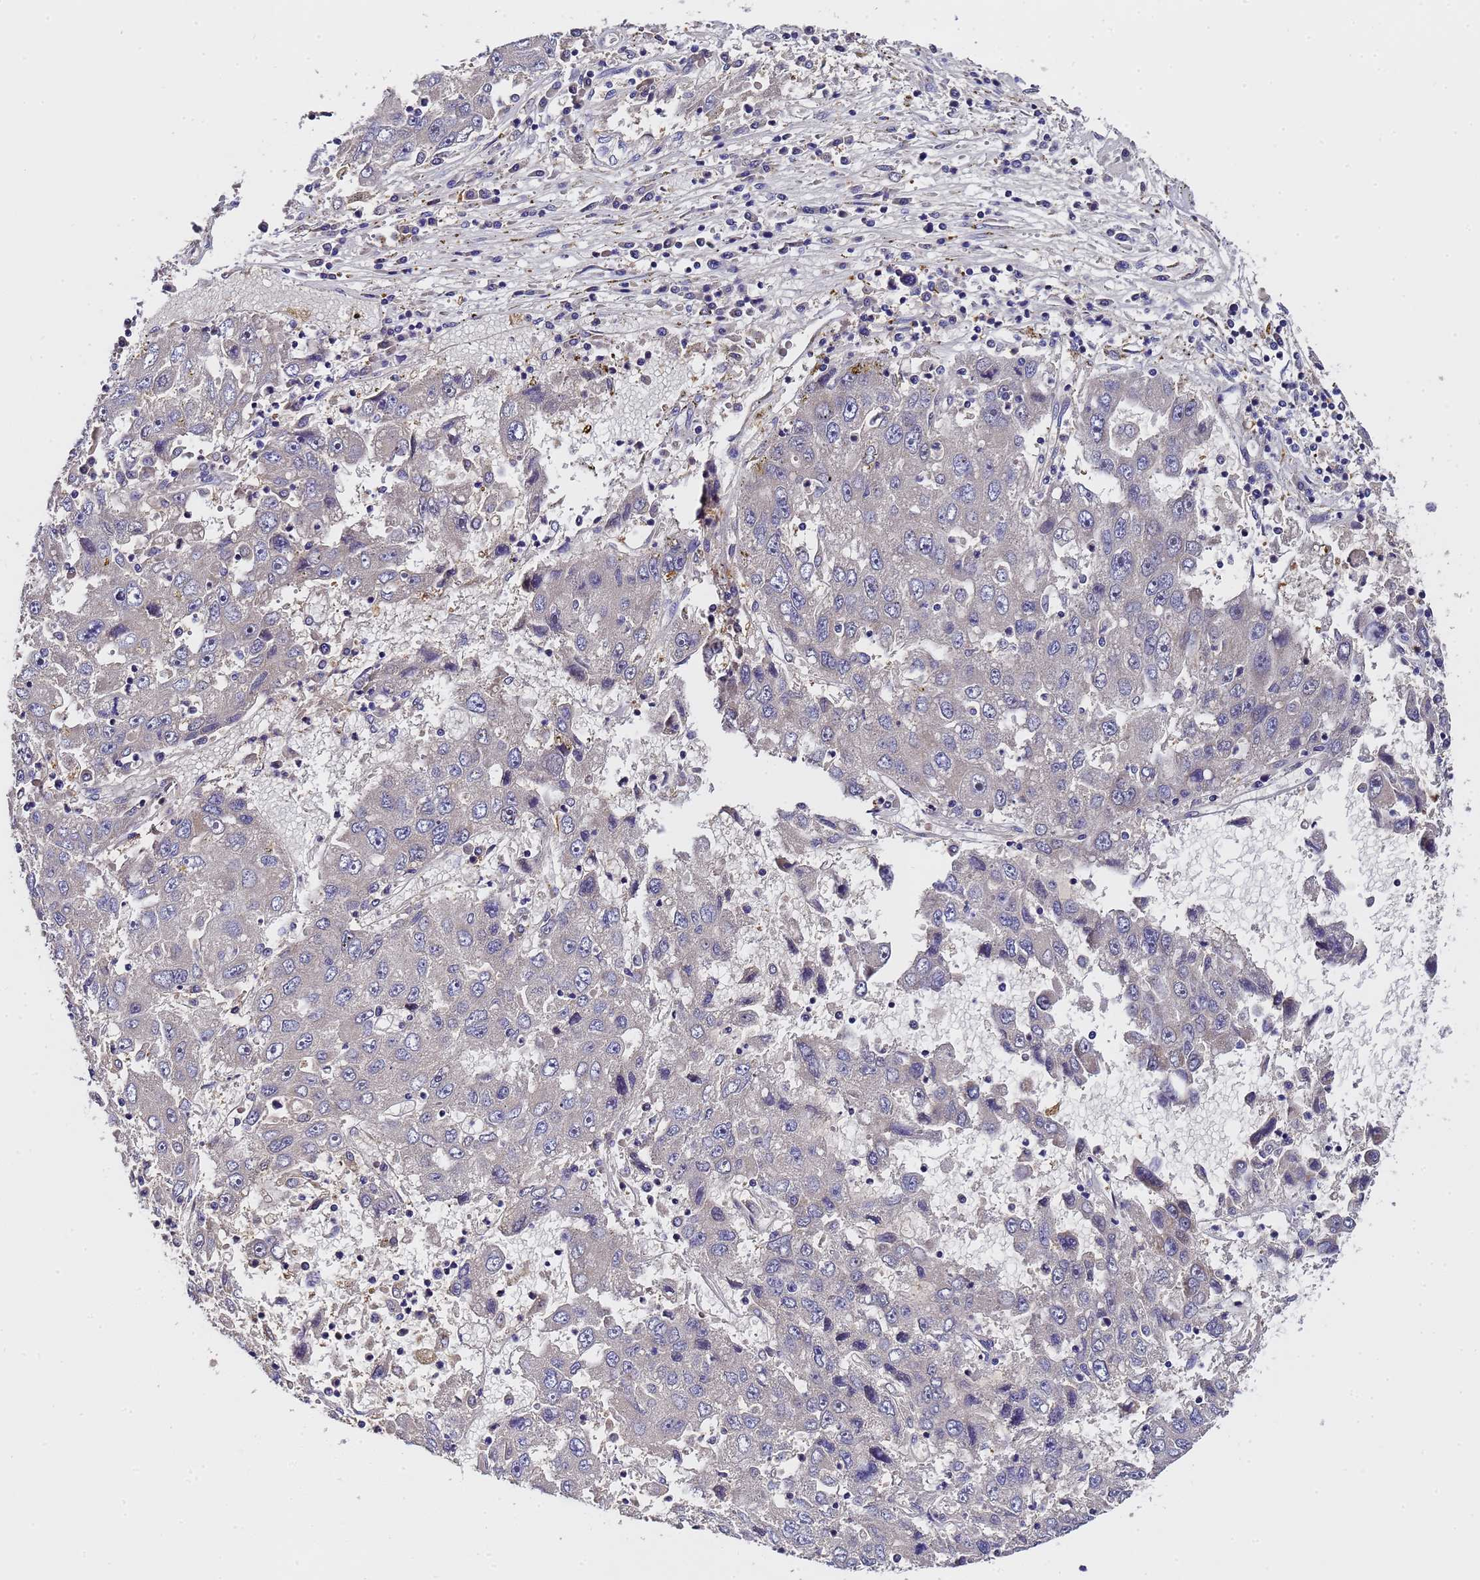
{"staining": {"intensity": "negative", "quantity": "none", "location": "none"}, "tissue": "liver cancer", "cell_type": "Tumor cells", "image_type": "cancer", "snomed": [{"axis": "morphology", "description": "Carcinoma, Hepatocellular, NOS"}, {"axis": "topography", "description": "Liver"}], "caption": "An image of human hepatocellular carcinoma (liver) is negative for staining in tumor cells.", "gene": "MOCS1", "patient": {"sex": "male", "age": 49}}